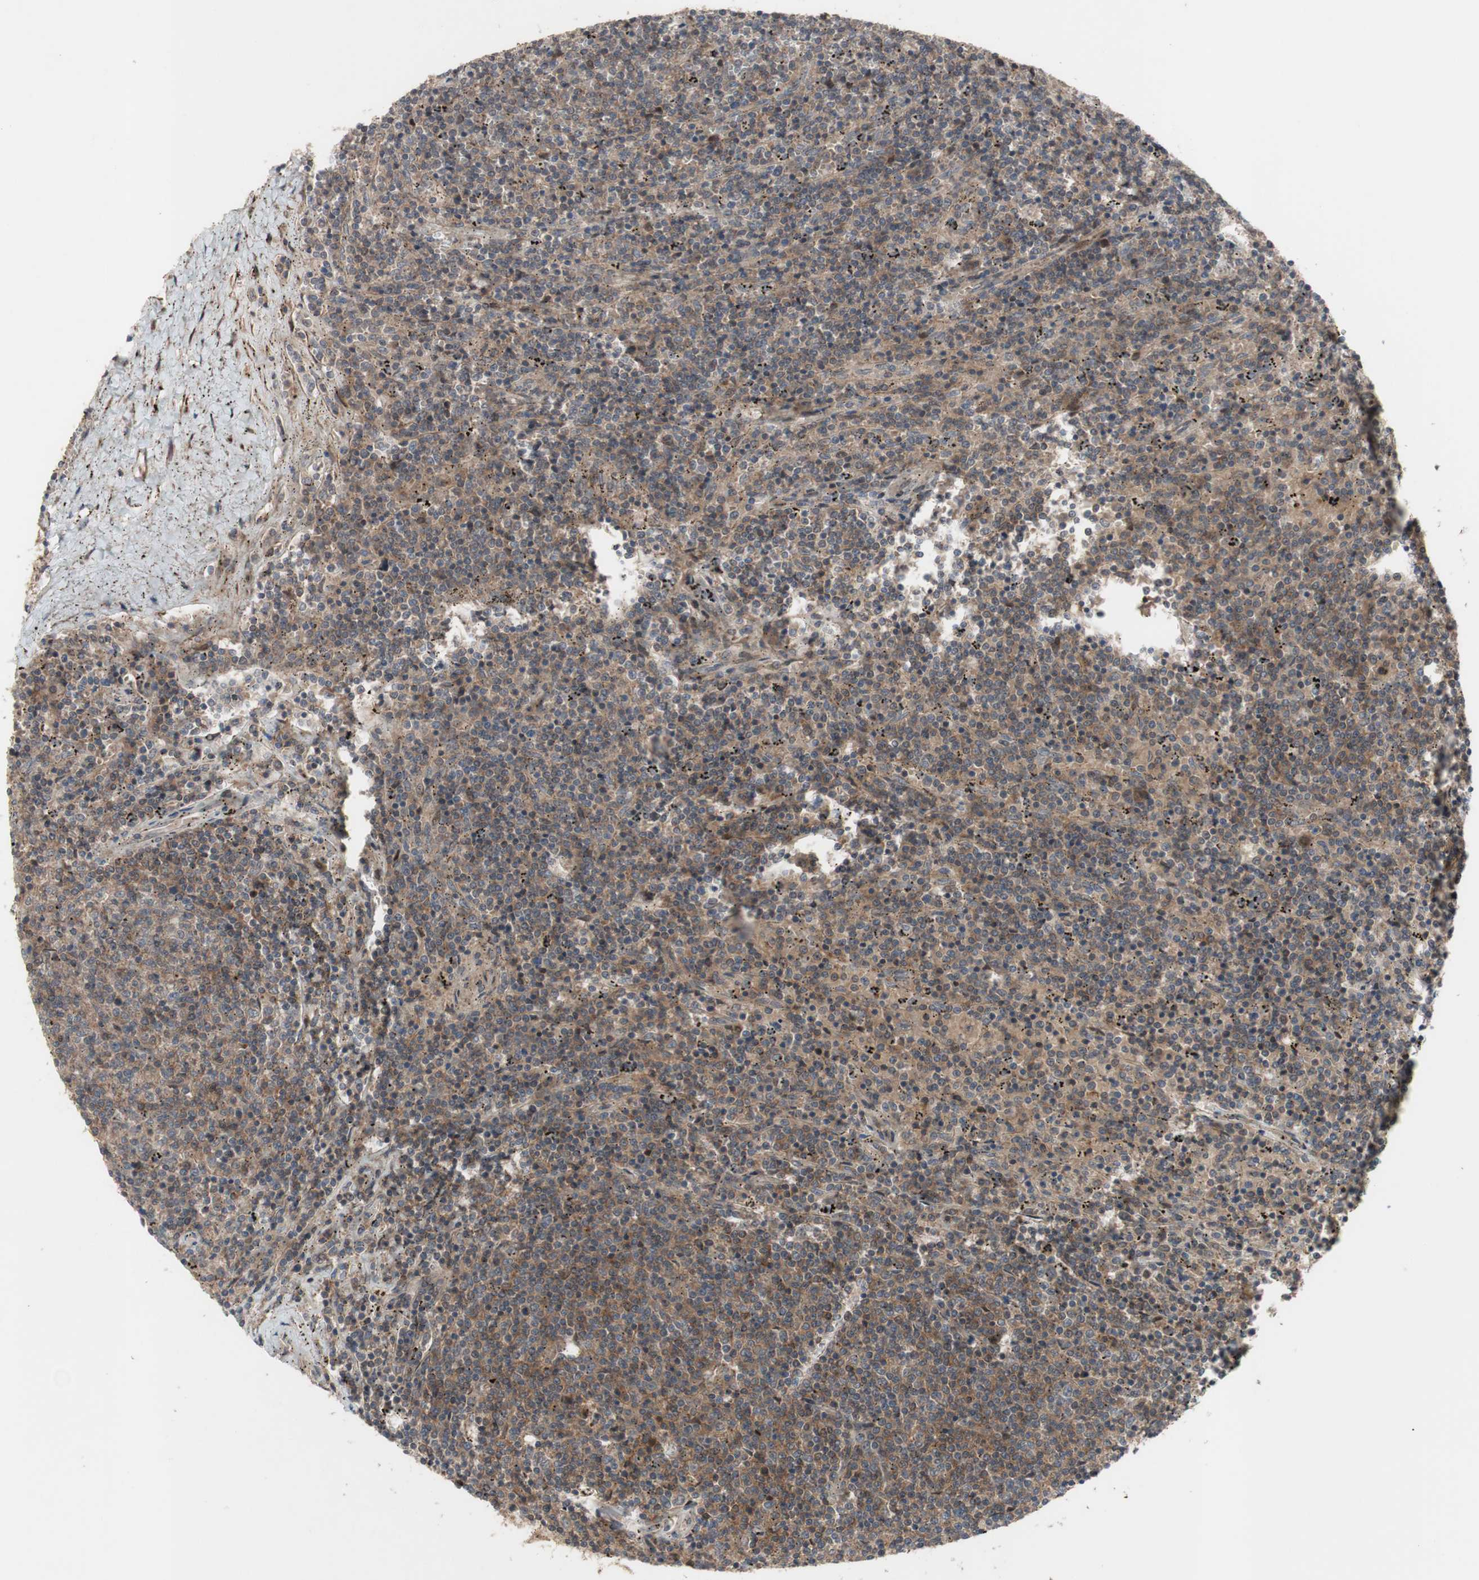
{"staining": {"intensity": "weak", "quantity": ">75%", "location": "cytoplasmic/membranous"}, "tissue": "lymphoma", "cell_type": "Tumor cells", "image_type": "cancer", "snomed": [{"axis": "morphology", "description": "Malignant lymphoma, non-Hodgkin's type, Low grade"}, {"axis": "topography", "description": "Spleen"}], "caption": "DAB (3,3'-diaminobenzidine) immunohistochemical staining of human lymphoma displays weak cytoplasmic/membranous protein positivity in approximately >75% of tumor cells.", "gene": "OAZ1", "patient": {"sex": "female", "age": 50}}